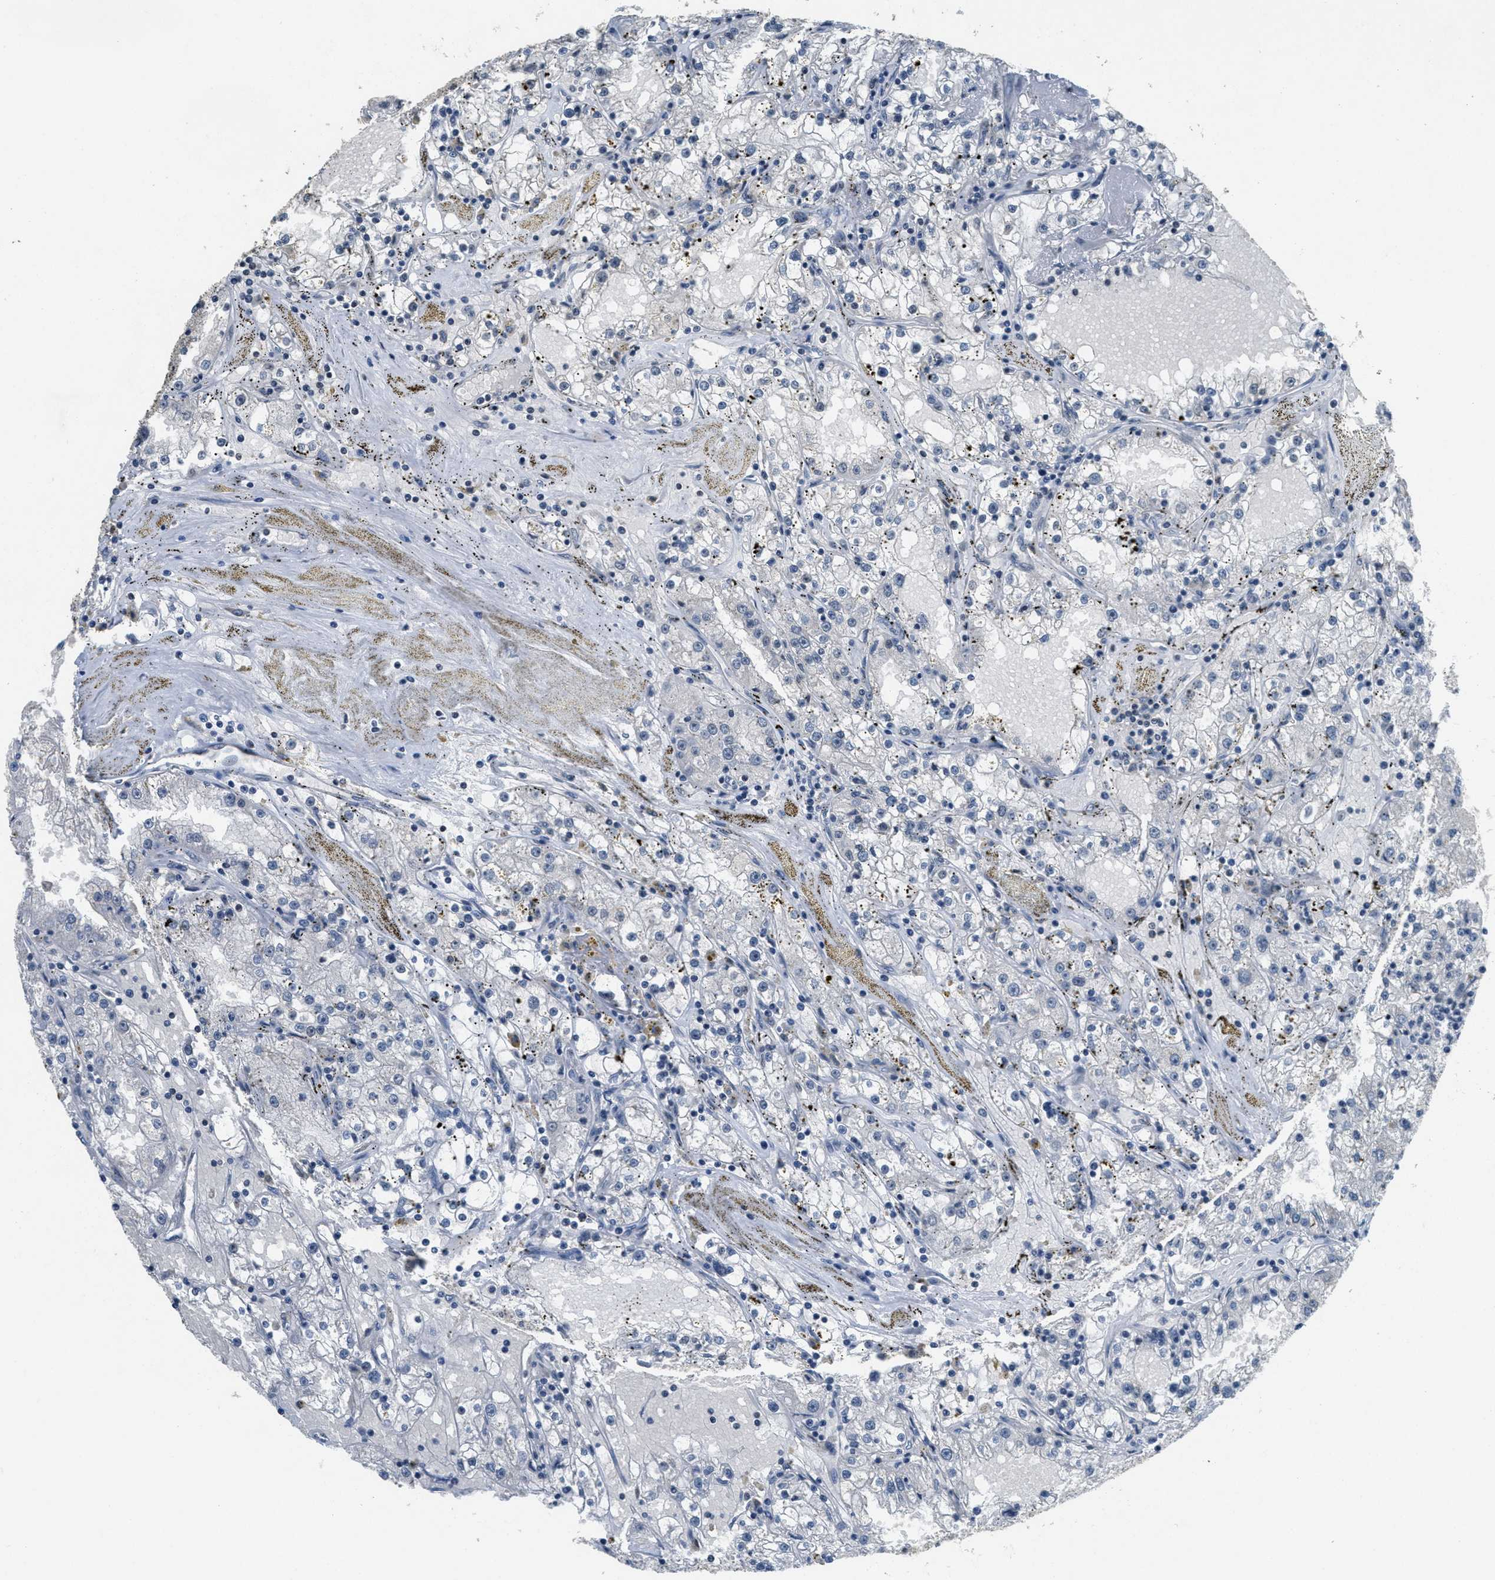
{"staining": {"intensity": "negative", "quantity": "none", "location": "none"}, "tissue": "renal cancer", "cell_type": "Tumor cells", "image_type": "cancer", "snomed": [{"axis": "morphology", "description": "Adenocarcinoma, NOS"}, {"axis": "topography", "description": "Kidney"}], "caption": "Micrograph shows no significant protein positivity in tumor cells of adenocarcinoma (renal).", "gene": "DNAJB1", "patient": {"sex": "male", "age": 56}}